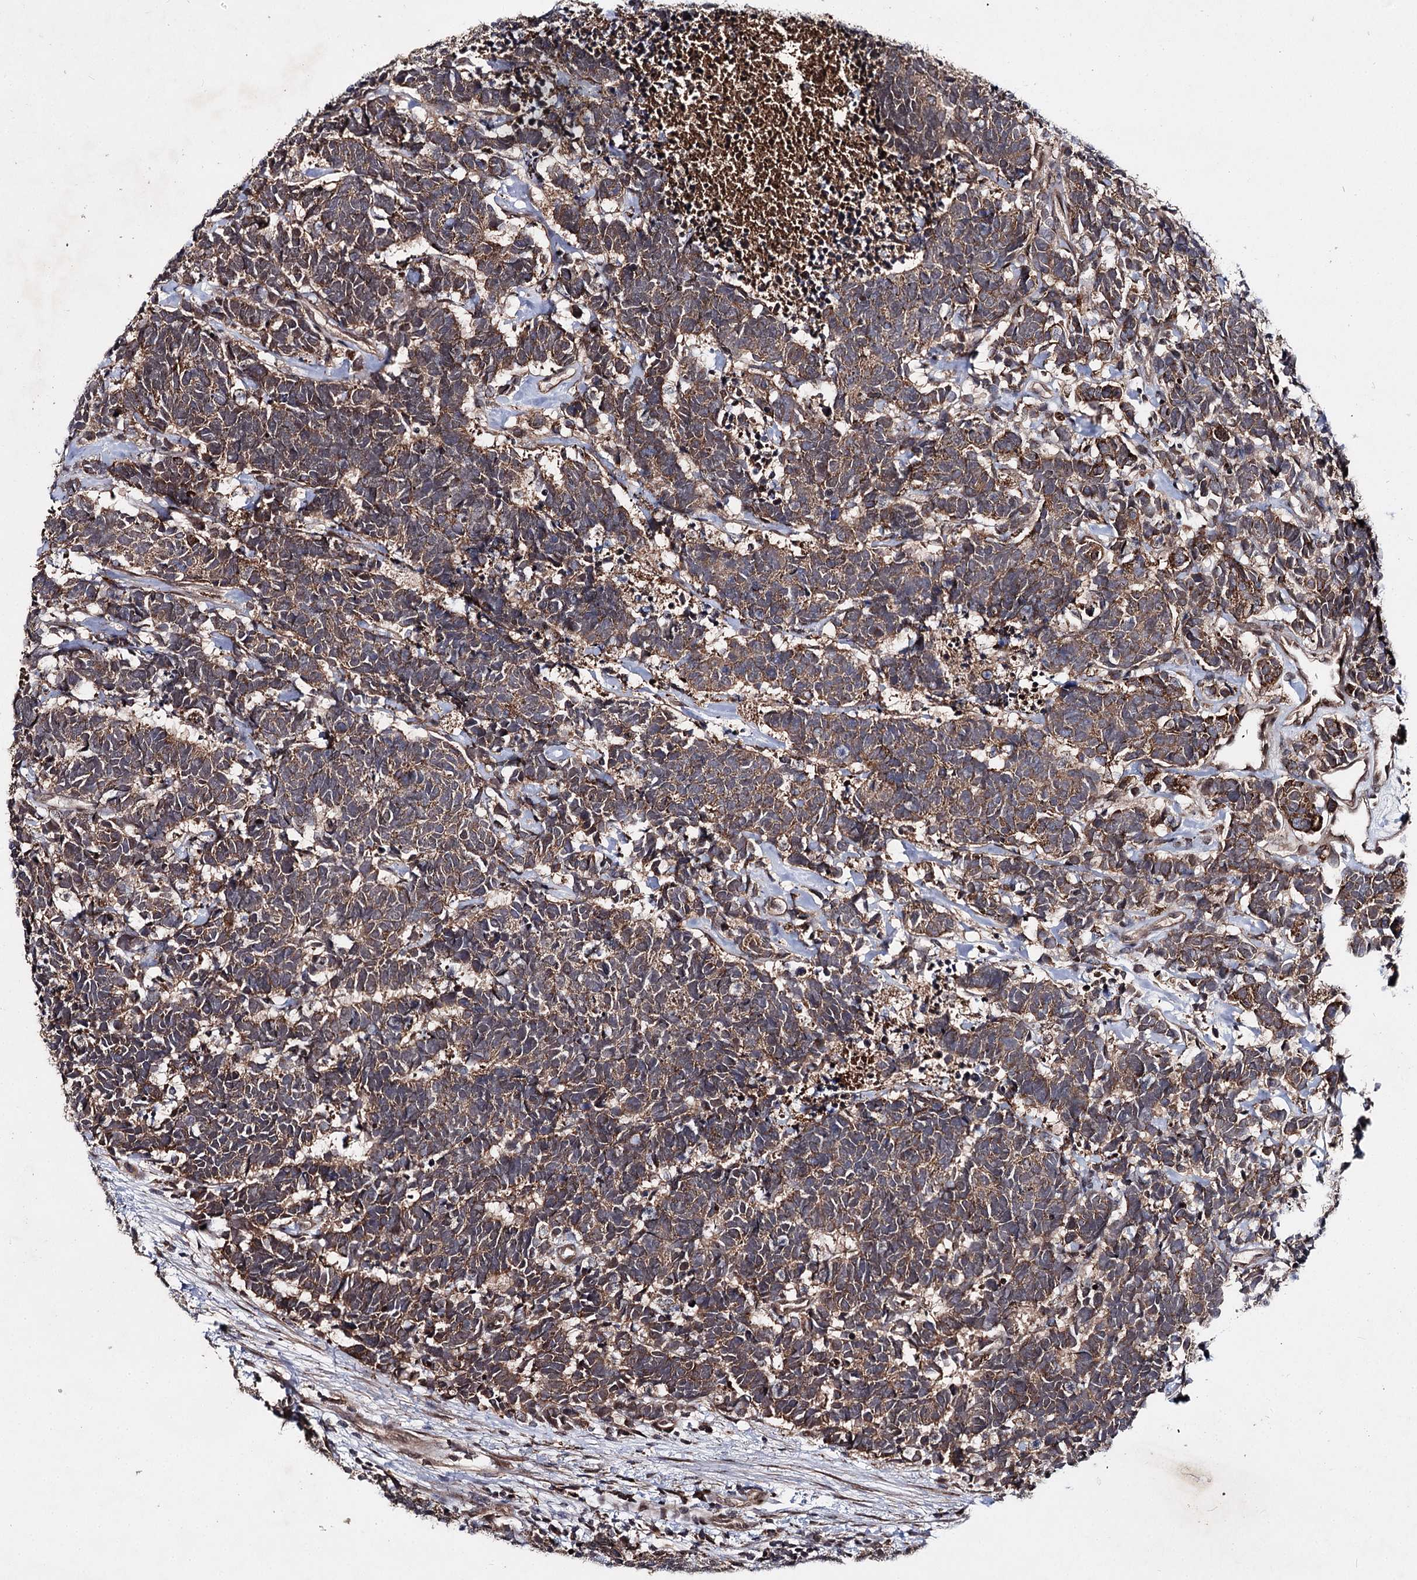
{"staining": {"intensity": "moderate", "quantity": ">75%", "location": "cytoplasmic/membranous"}, "tissue": "carcinoid", "cell_type": "Tumor cells", "image_type": "cancer", "snomed": [{"axis": "morphology", "description": "Carcinoma, NOS"}, {"axis": "morphology", "description": "Carcinoid, malignant, NOS"}, {"axis": "topography", "description": "Urinary bladder"}], "caption": "Carcinoid stained for a protein (brown) exhibits moderate cytoplasmic/membranous positive expression in approximately >75% of tumor cells.", "gene": "MSANTD2", "patient": {"sex": "male", "age": 57}}